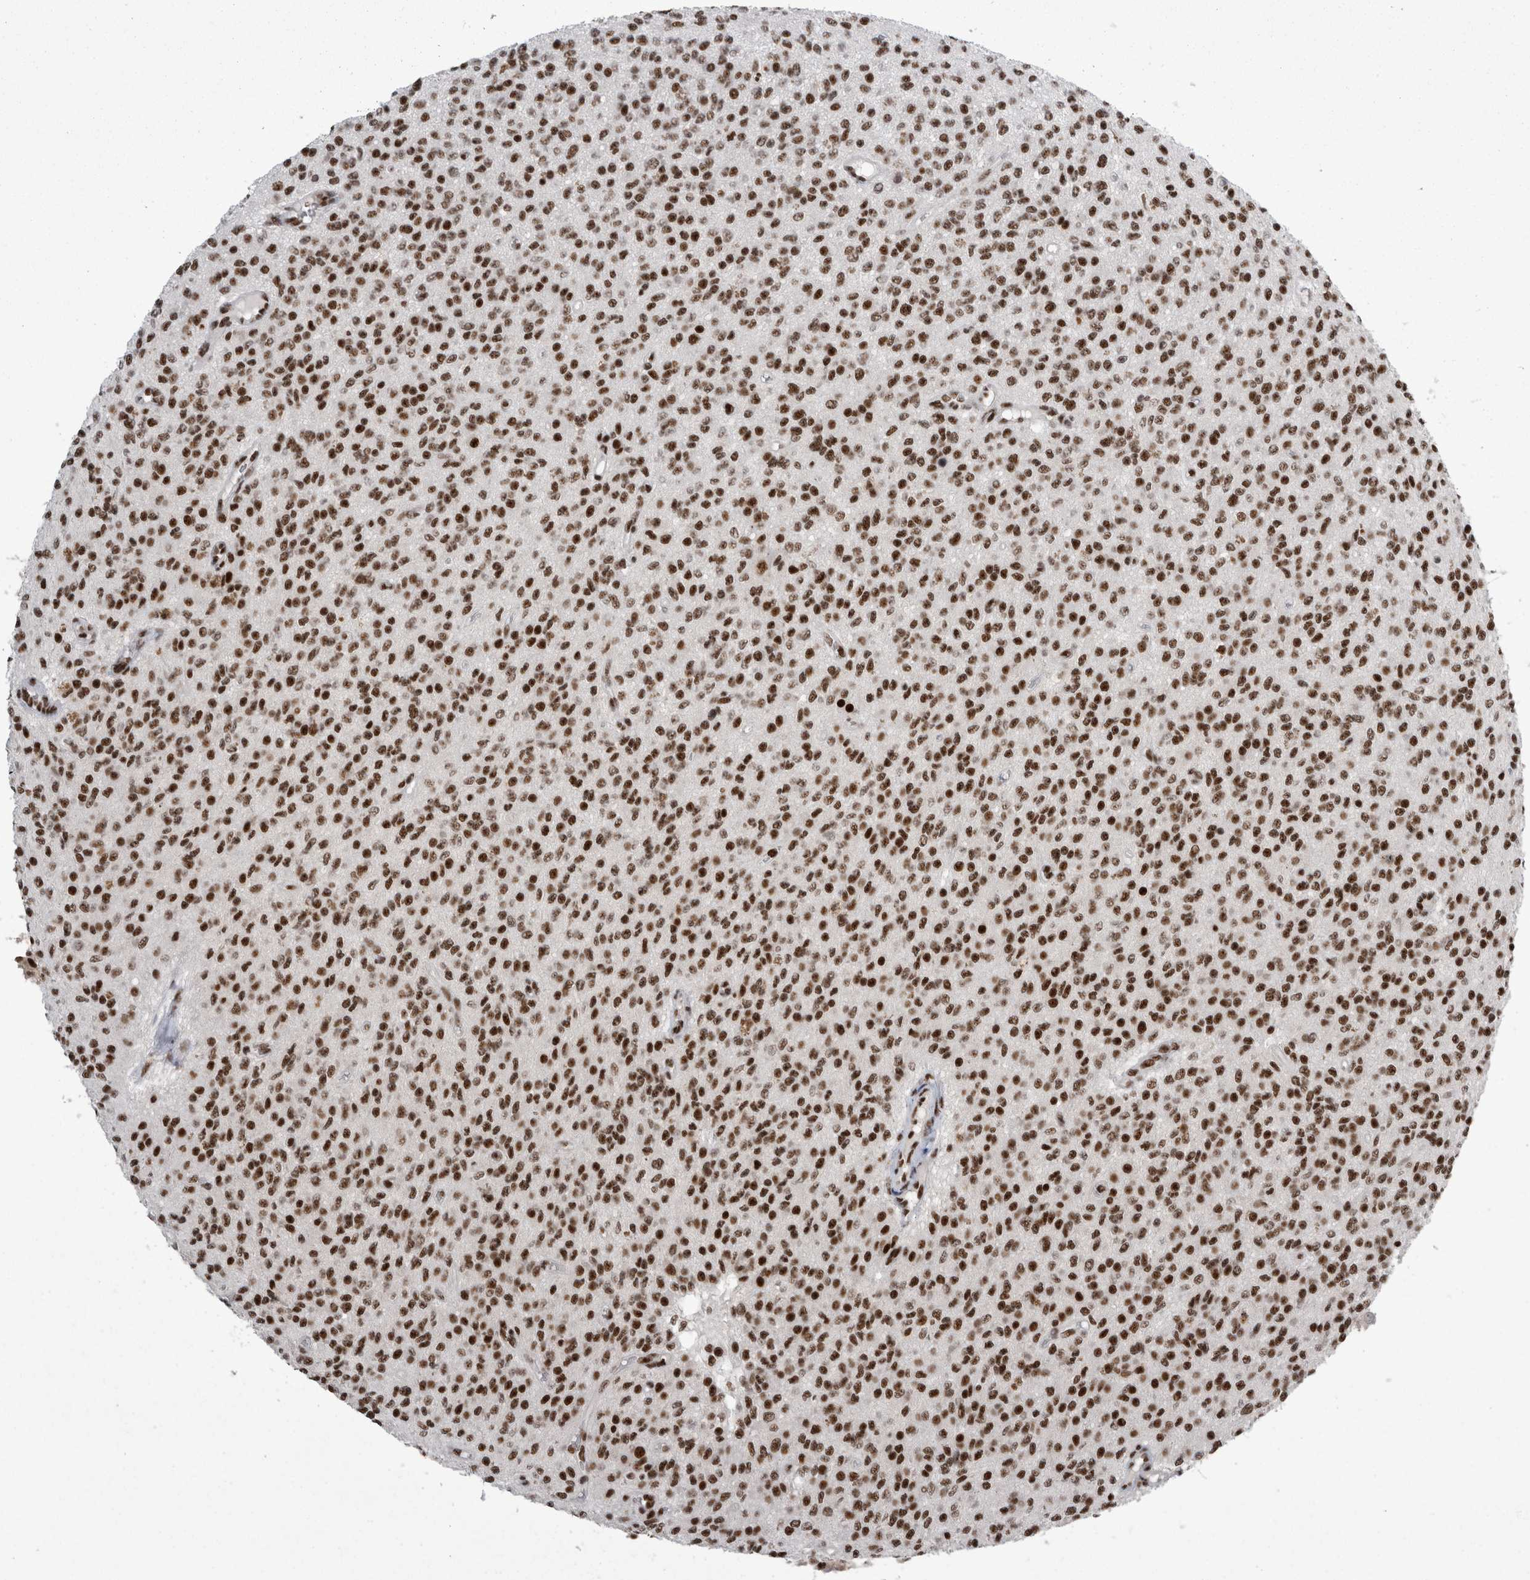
{"staining": {"intensity": "strong", "quantity": ">75%", "location": "nuclear"}, "tissue": "glioma", "cell_type": "Tumor cells", "image_type": "cancer", "snomed": [{"axis": "morphology", "description": "Glioma, malignant, High grade"}, {"axis": "topography", "description": "Brain"}], "caption": "IHC histopathology image of human malignant glioma (high-grade) stained for a protein (brown), which exhibits high levels of strong nuclear expression in about >75% of tumor cells.", "gene": "SNRNP40", "patient": {"sex": "male", "age": 34}}